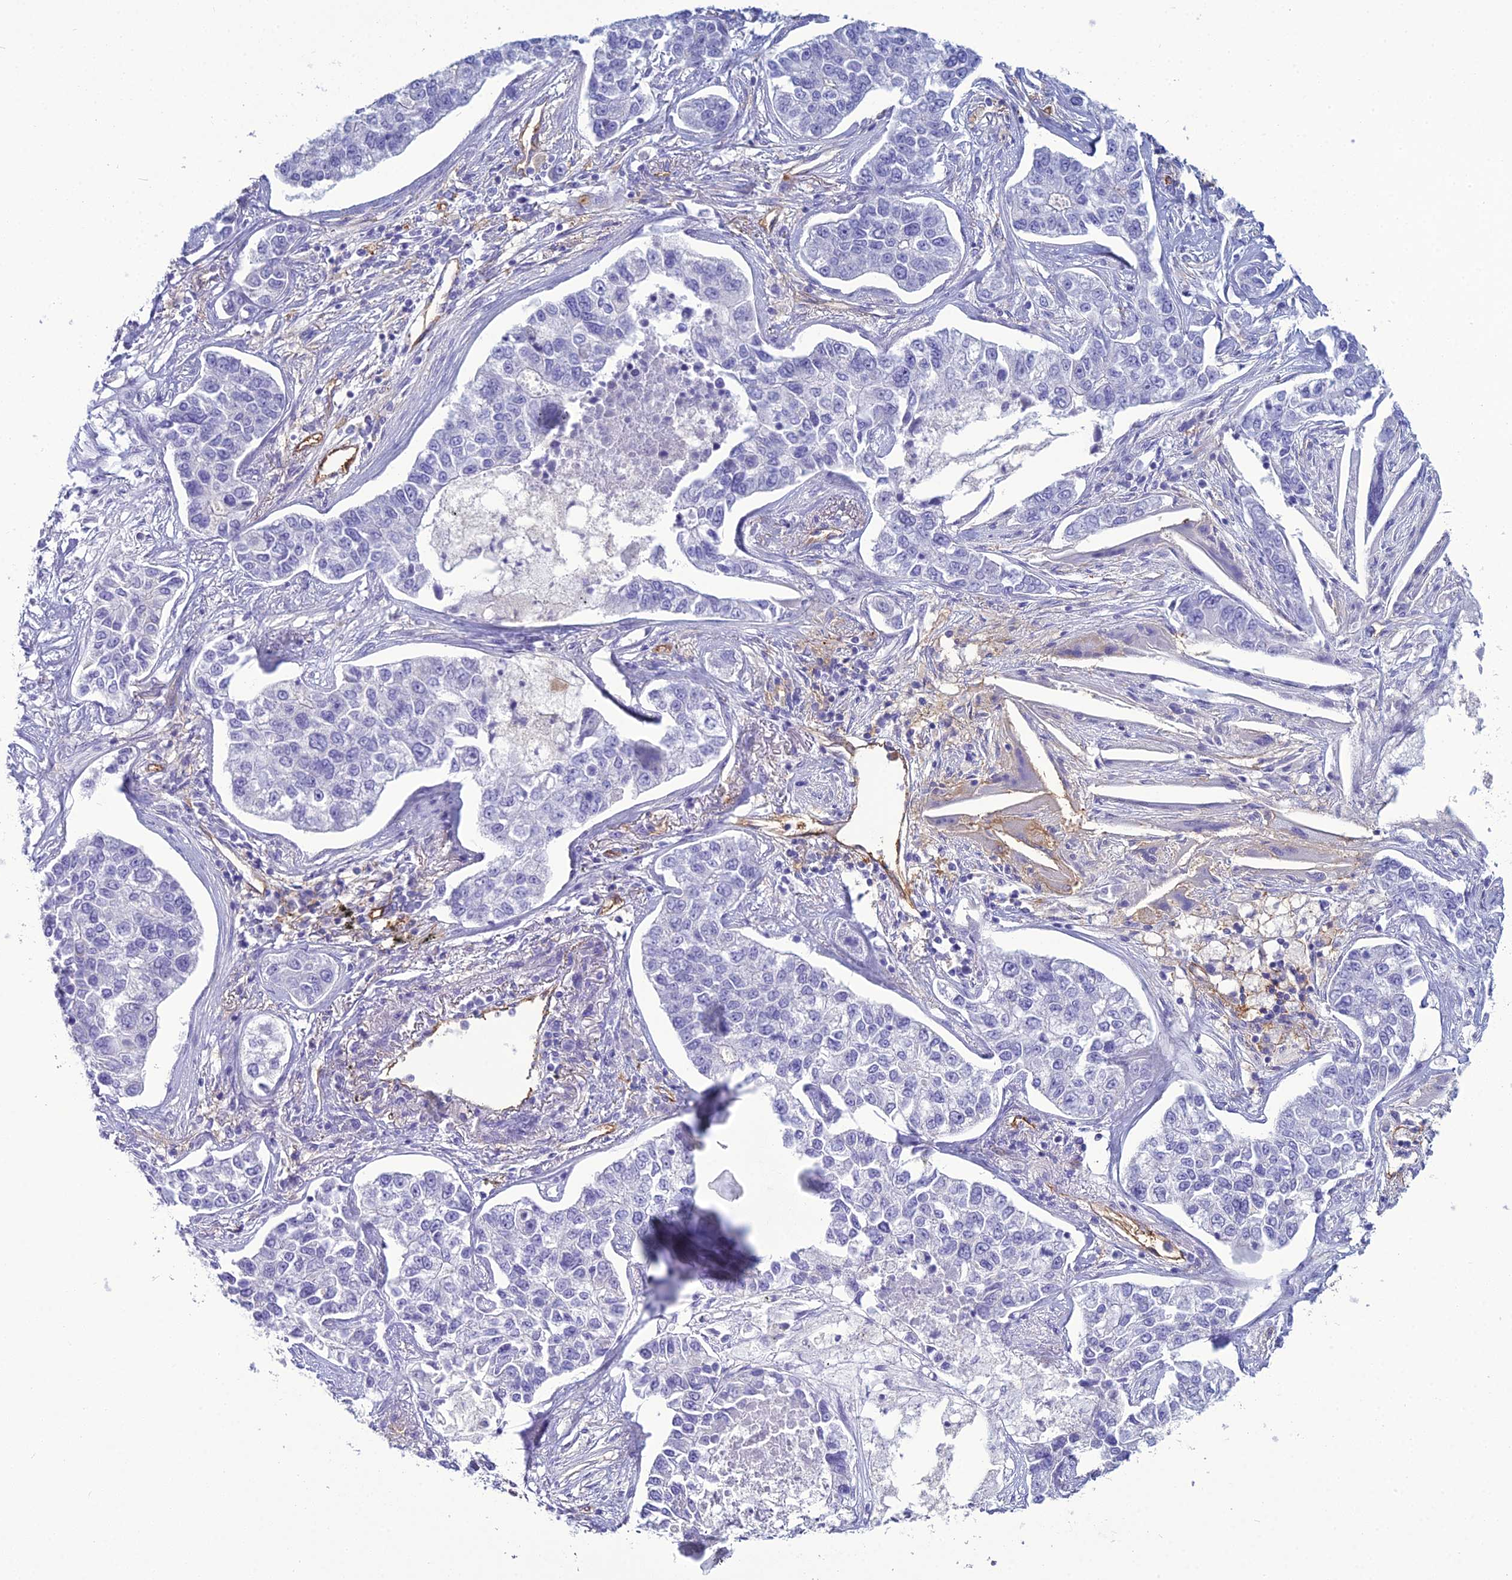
{"staining": {"intensity": "negative", "quantity": "none", "location": "none"}, "tissue": "lung cancer", "cell_type": "Tumor cells", "image_type": "cancer", "snomed": [{"axis": "morphology", "description": "Adenocarcinoma, NOS"}, {"axis": "topography", "description": "Lung"}], "caption": "Immunohistochemistry (IHC) of lung cancer (adenocarcinoma) reveals no positivity in tumor cells.", "gene": "ACE", "patient": {"sex": "male", "age": 49}}